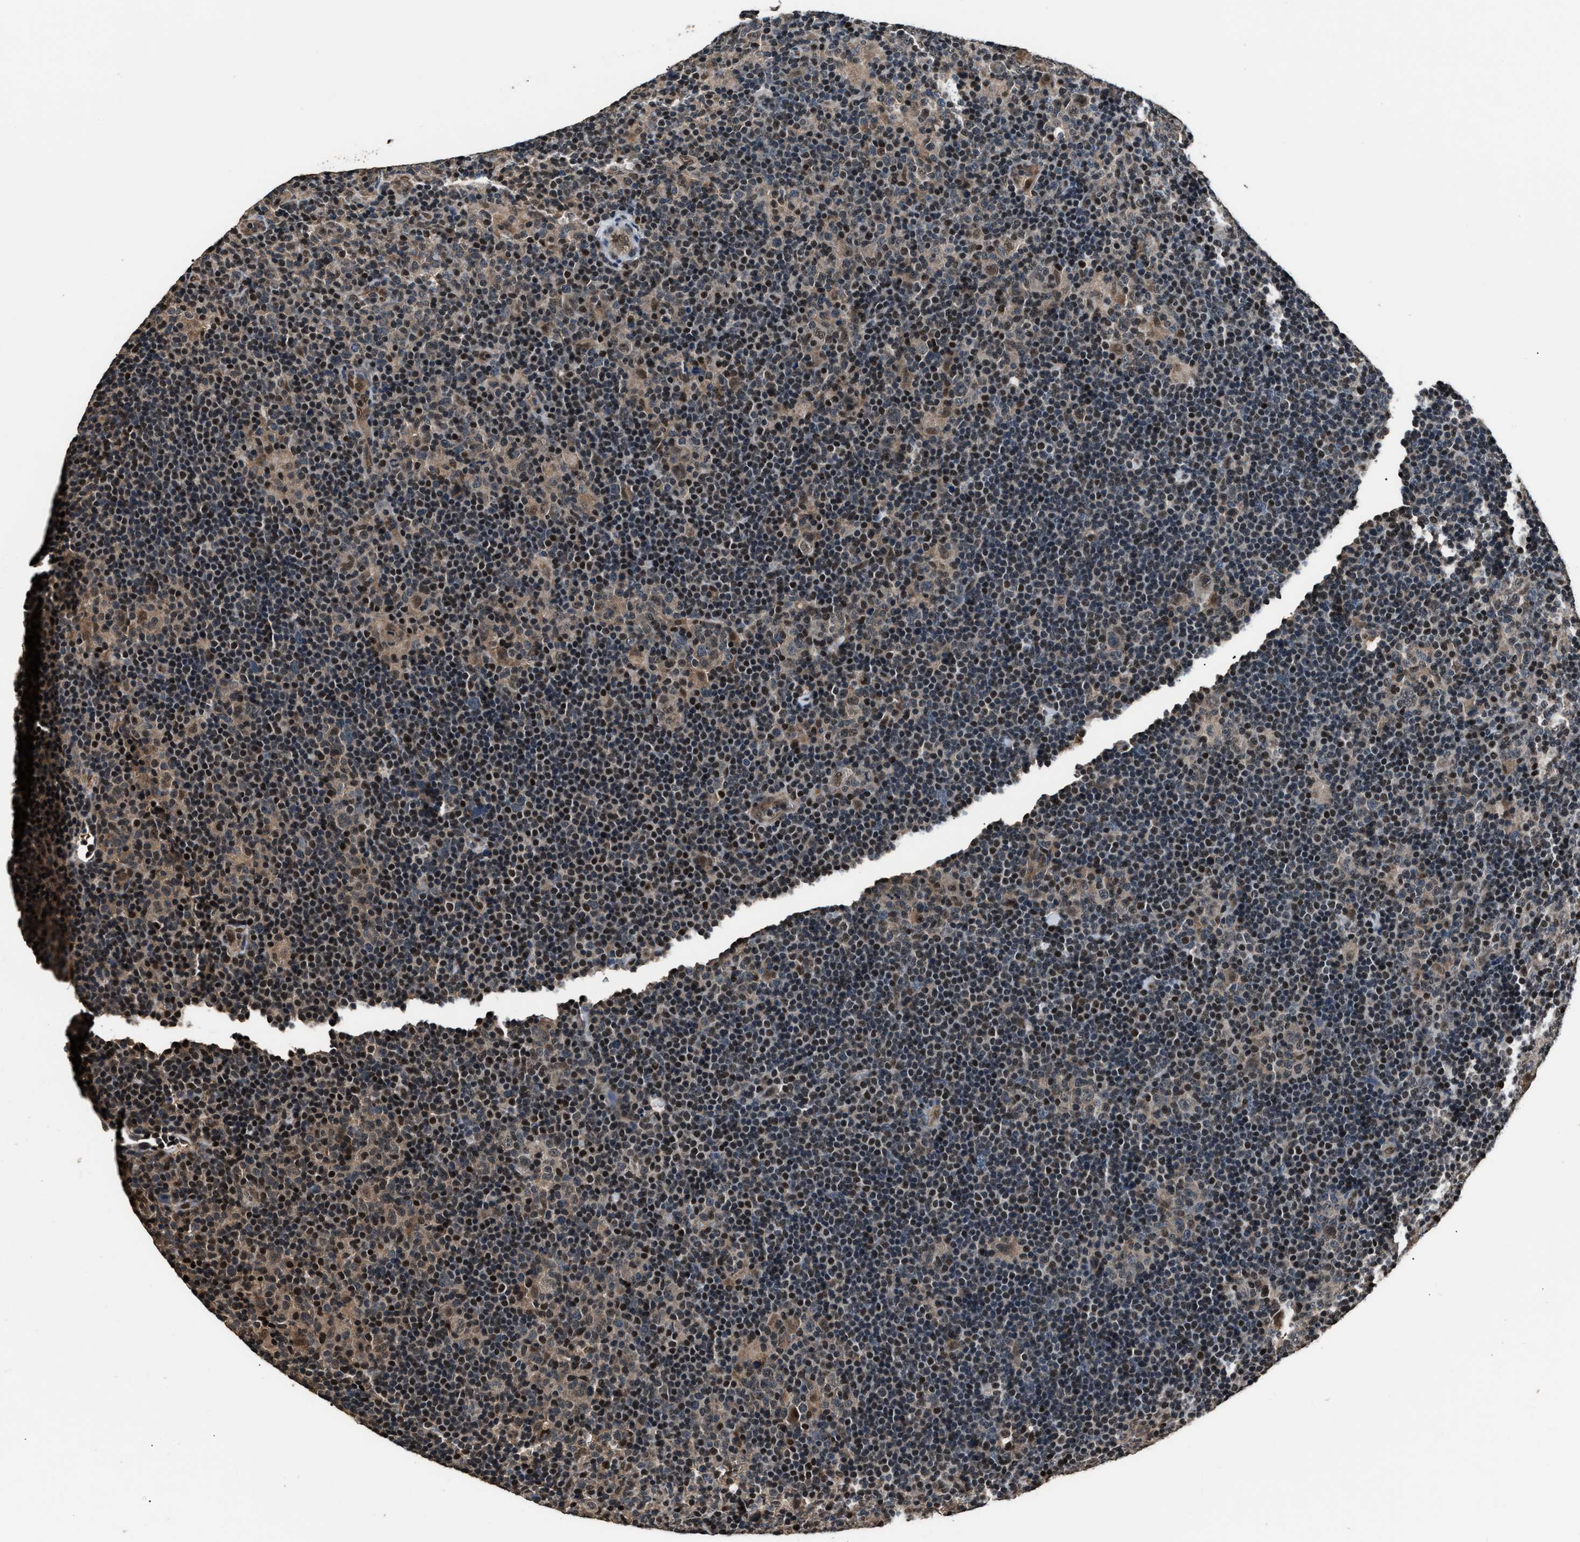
{"staining": {"intensity": "weak", "quantity": ">75%", "location": "nuclear"}, "tissue": "lymphoma", "cell_type": "Tumor cells", "image_type": "cancer", "snomed": [{"axis": "morphology", "description": "Hodgkin's disease, NOS"}, {"axis": "topography", "description": "Lymph node"}], "caption": "About >75% of tumor cells in Hodgkin's disease reveal weak nuclear protein expression as visualized by brown immunohistochemical staining.", "gene": "DFFA", "patient": {"sex": "female", "age": 57}}